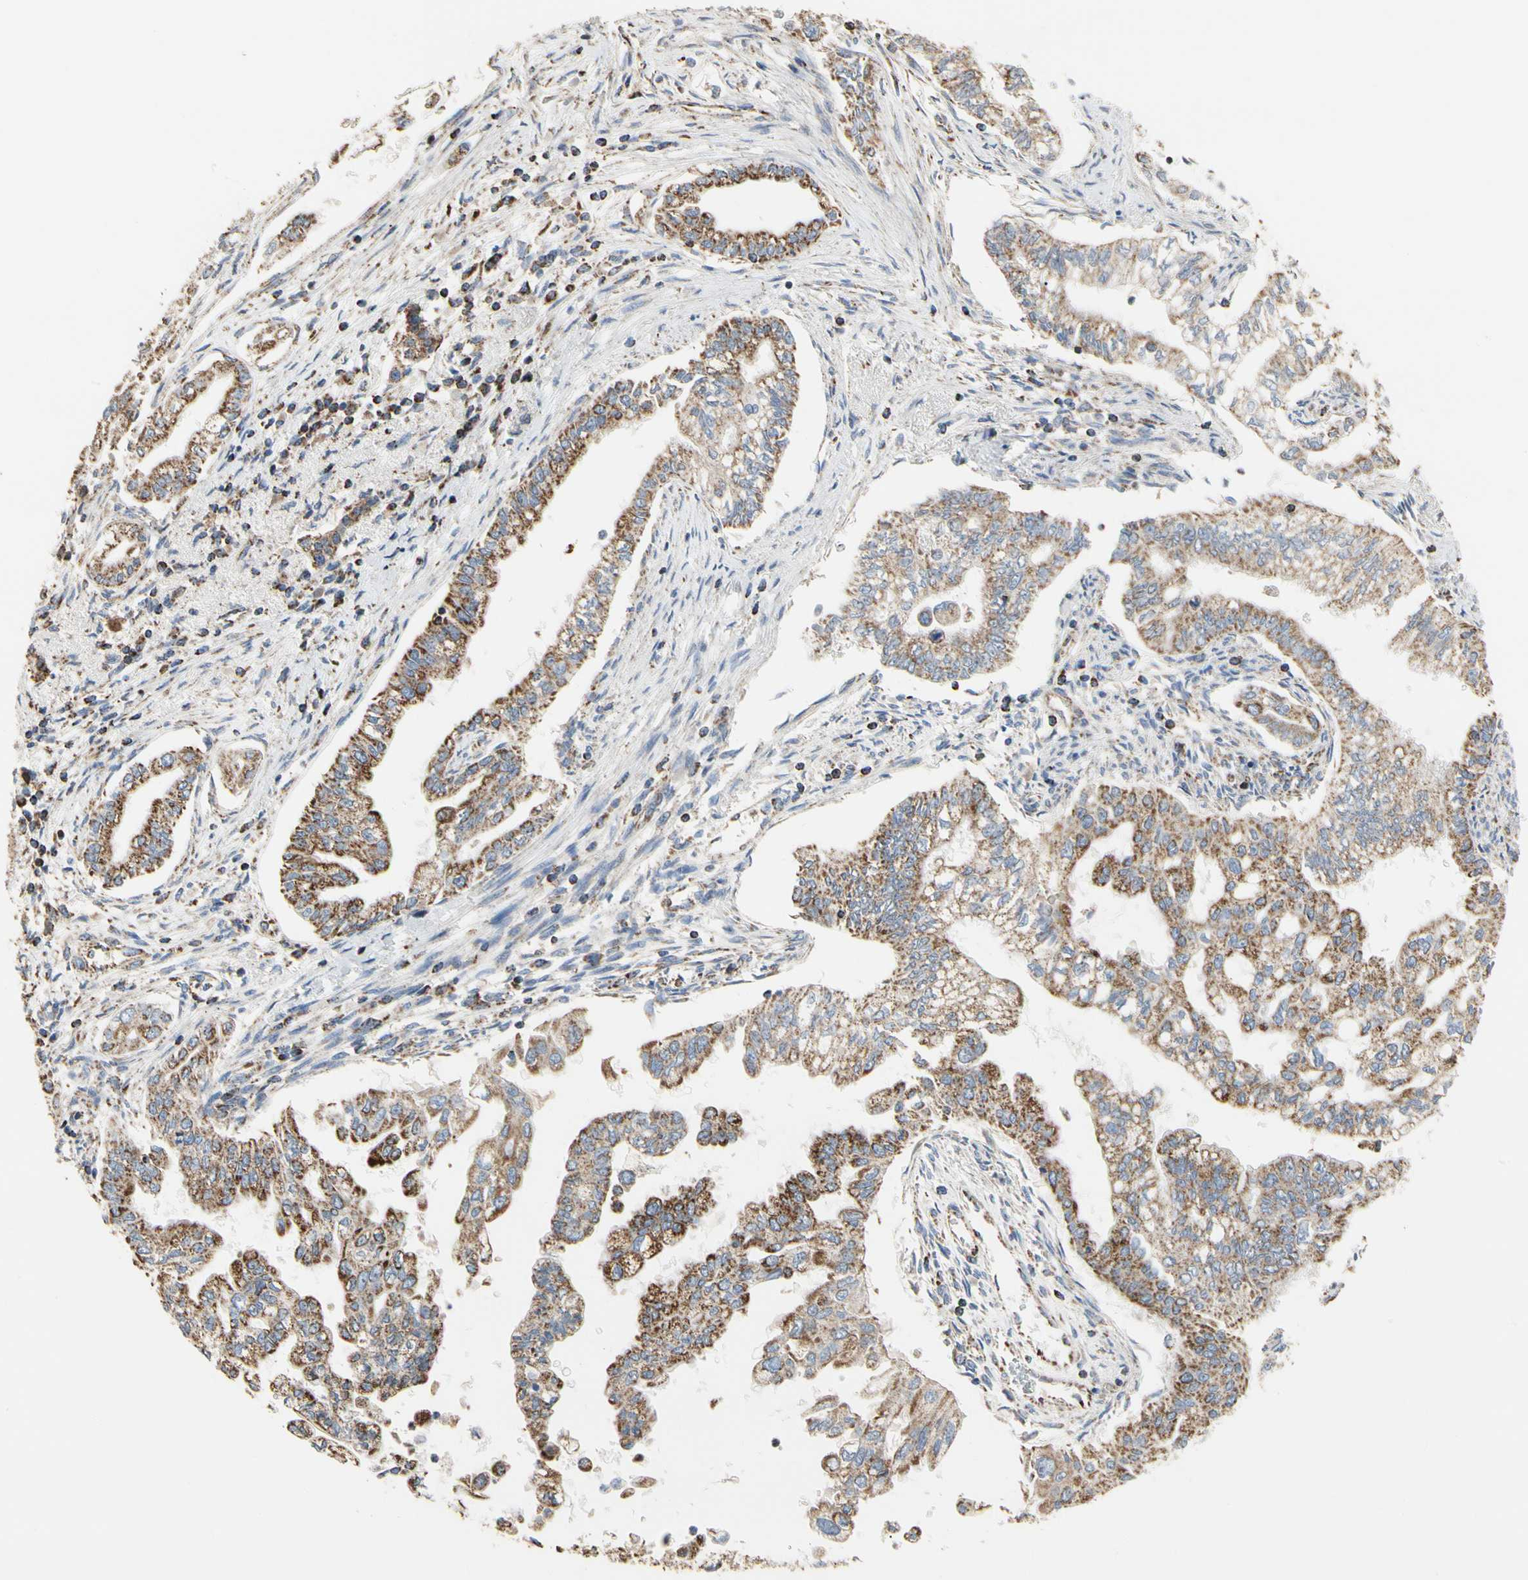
{"staining": {"intensity": "moderate", "quantity": "25%-75%", "location": "cytoplasmic/membranous"}, "tissue": "pancreatic cancer", "cell_type": "Tumor cells", "image_type": "cancer", "snomed": [{"axis": "morphology", "description": "Normal tissue, NOS"}, {"axis": "topography", "description": "Pancreas"}], "caption": "Pancreatic cancer stained for a protein (brown) reveals moderate cytoplasmic/membranous positive positivity in approximately 25%-75% of tumor cells.", "gene": "TUBA1A", "patient": {"sex": "male", "age": 42}}